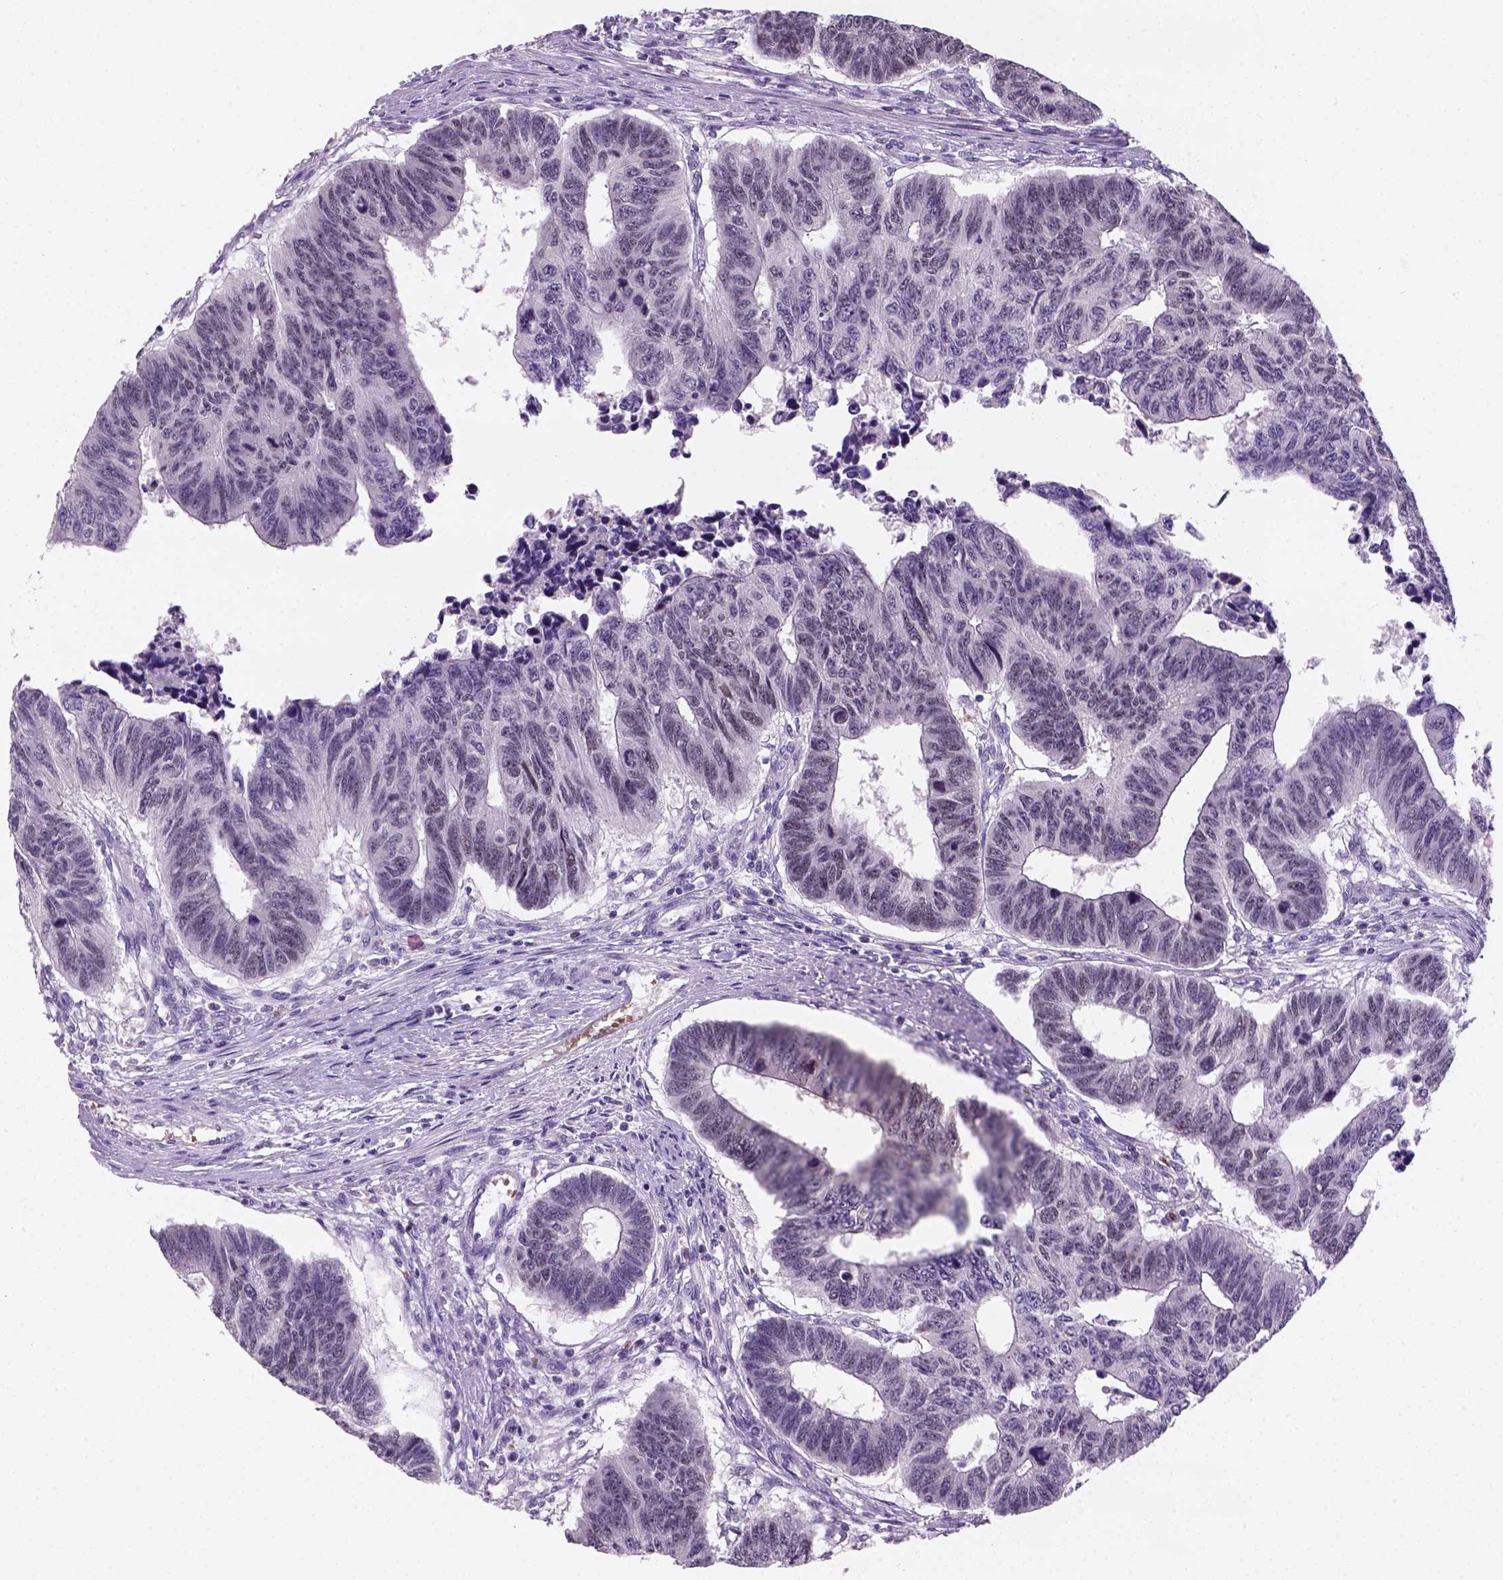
{"staining": {"intensity": "weak", "quantity": "<25%", "location": "nuclear"}, "tissue": "colorectal cancer", "cell_type": "Tumor cells", "image_type": "cancer", "snomed": [{"axis": "morphology", "description": "Adenocarcinoma, NOS"}, {"axis": "topography", "description": "Rectum"}], "caption": "High power microscopy photomicrograph of an immunohistochemistry (IHC) photomicrograph of adenocarcinoma (colorectal), revealing no significant expression in tumor cells.", "gene": "ZMAT4", "patient": {"sex": "female", "age": 85}}